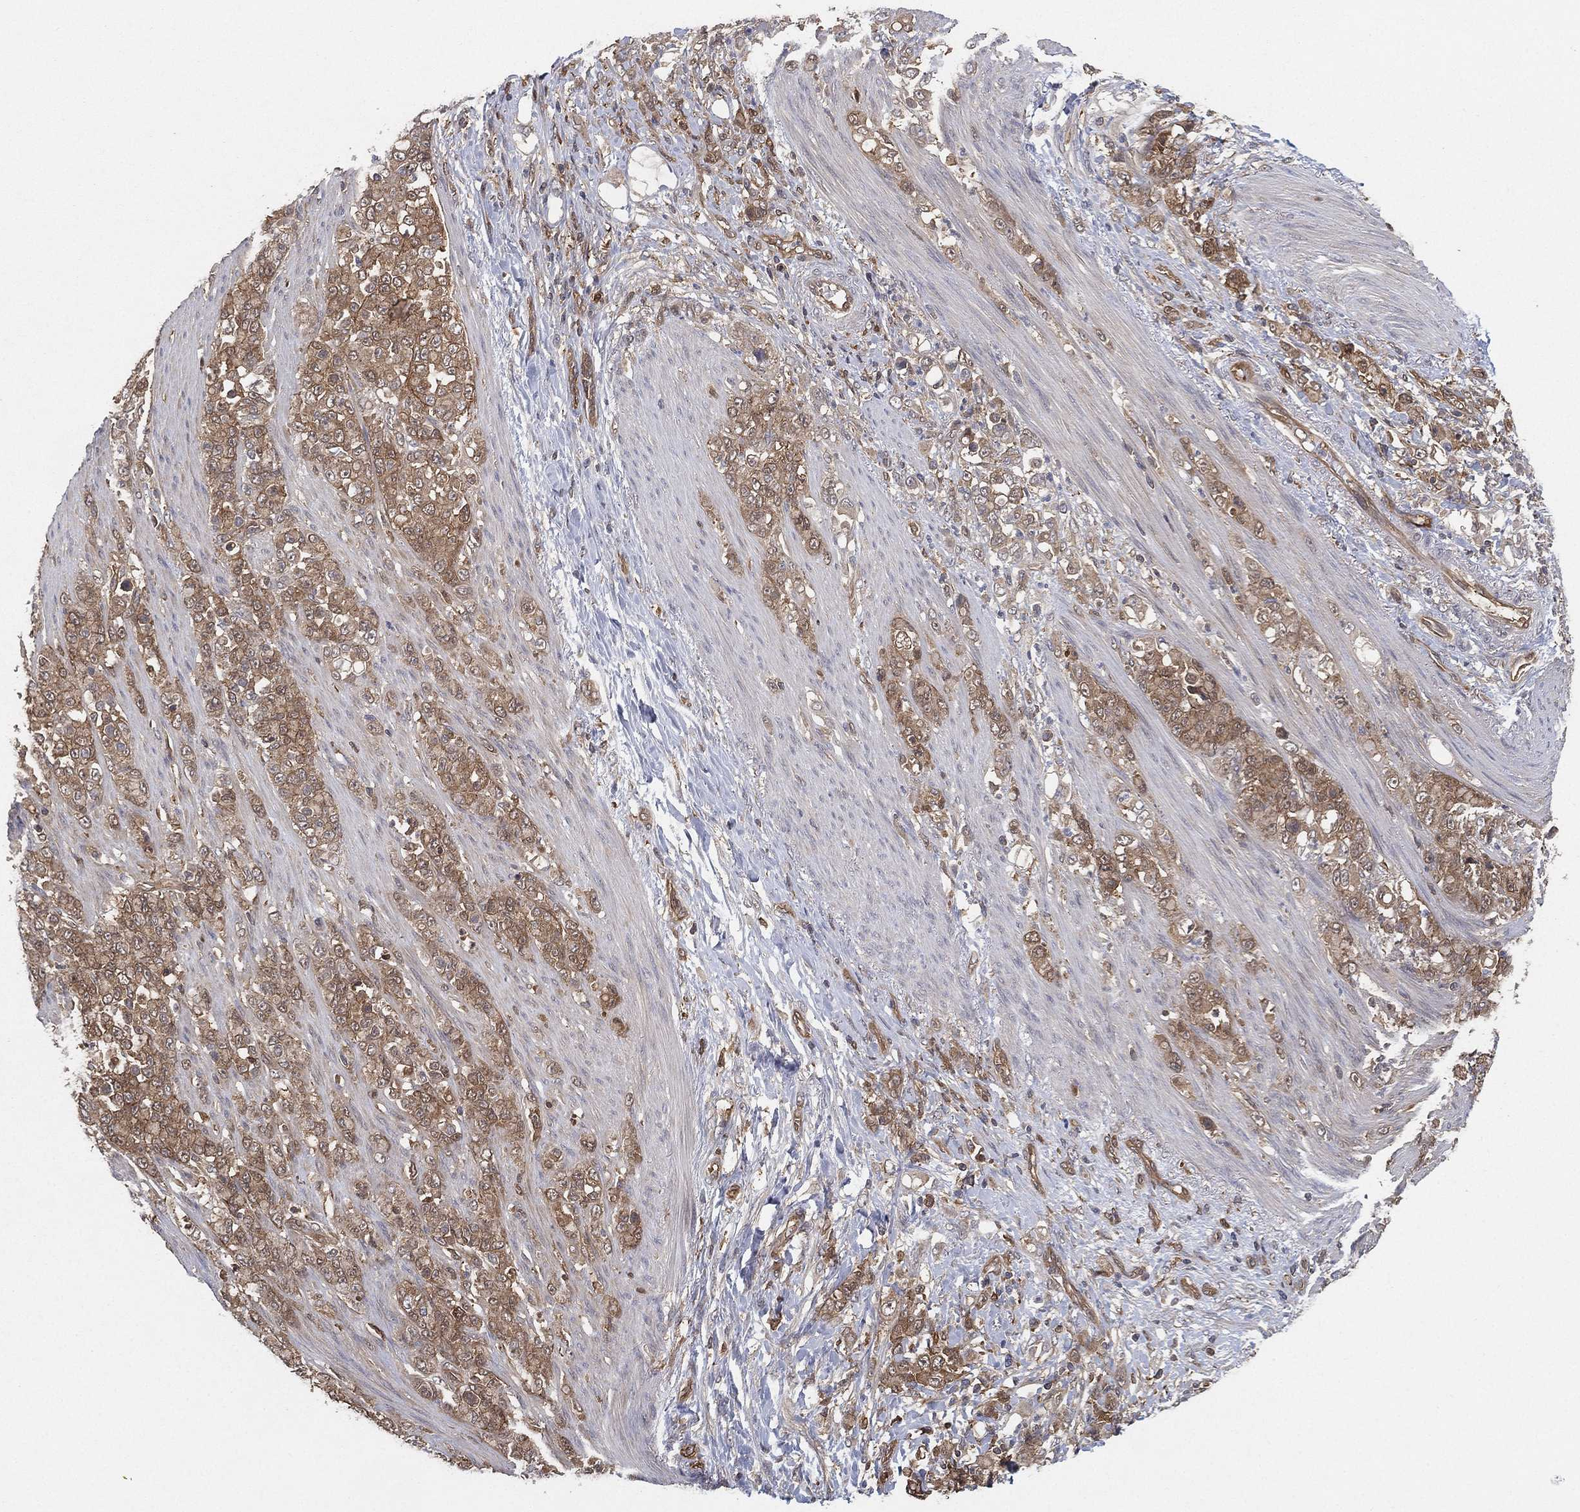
{"staining": {"intensity": "moderate", "quantity": ">75%", "location": "cytoplasmic/membranous"}, "tissue": "stomach cancer", "cell_type": "Tumor cells", "image_type": "cancer", "snomed": [{"axis": "morphology", "description": "Adenocarcinoma, NOS"}, {"axis": "topography", "description": "Stomach"}], "caption": "Stomach adenocarcinoma stained for a protein displays moderate cytoplasmic/membranous positivity in tumor cells.", "gene": "PSMG4", "patient": {"sex": "female", "age": 79}}